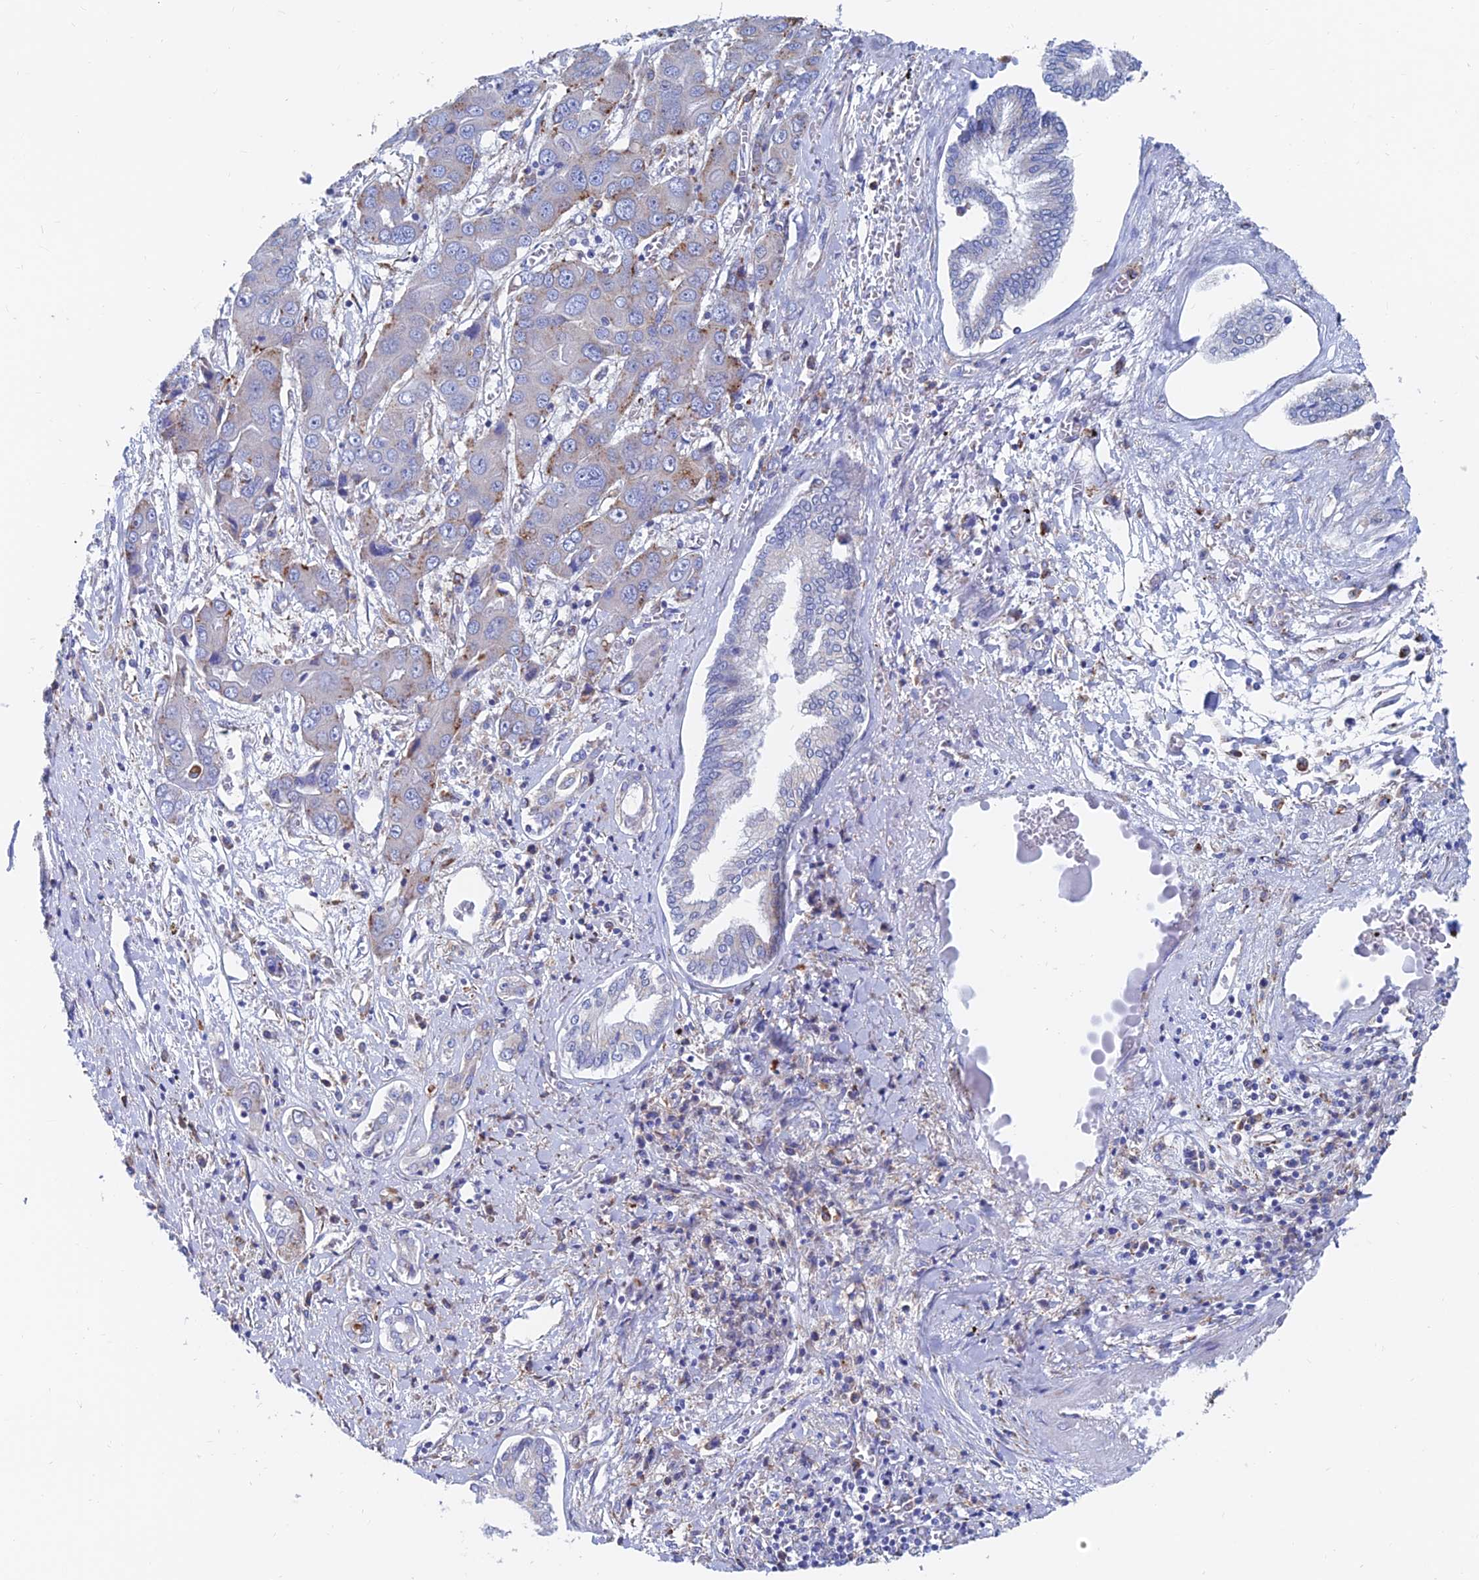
{"staining": {"intensity": "weak", "quantity": "<25%", "location": "cytoplasmic/membranous"}, "tissue": "liver cancer", "cell_type": "Tumor cells", "image_type": "cancer", "snomed": [{"axis": "morphology", "description": "Cholangiocarcinoma"}, {"axis": "topography", "description": "Liver"}], "caption": "Liver cancer (cholangiocarcinoma) was stained to show a protein in brown. There is no significant staining in tumor cells. Nuclei are stained in blue.", "gene": "SPNS1", "patient": {"sex": "male", "age": 67}}